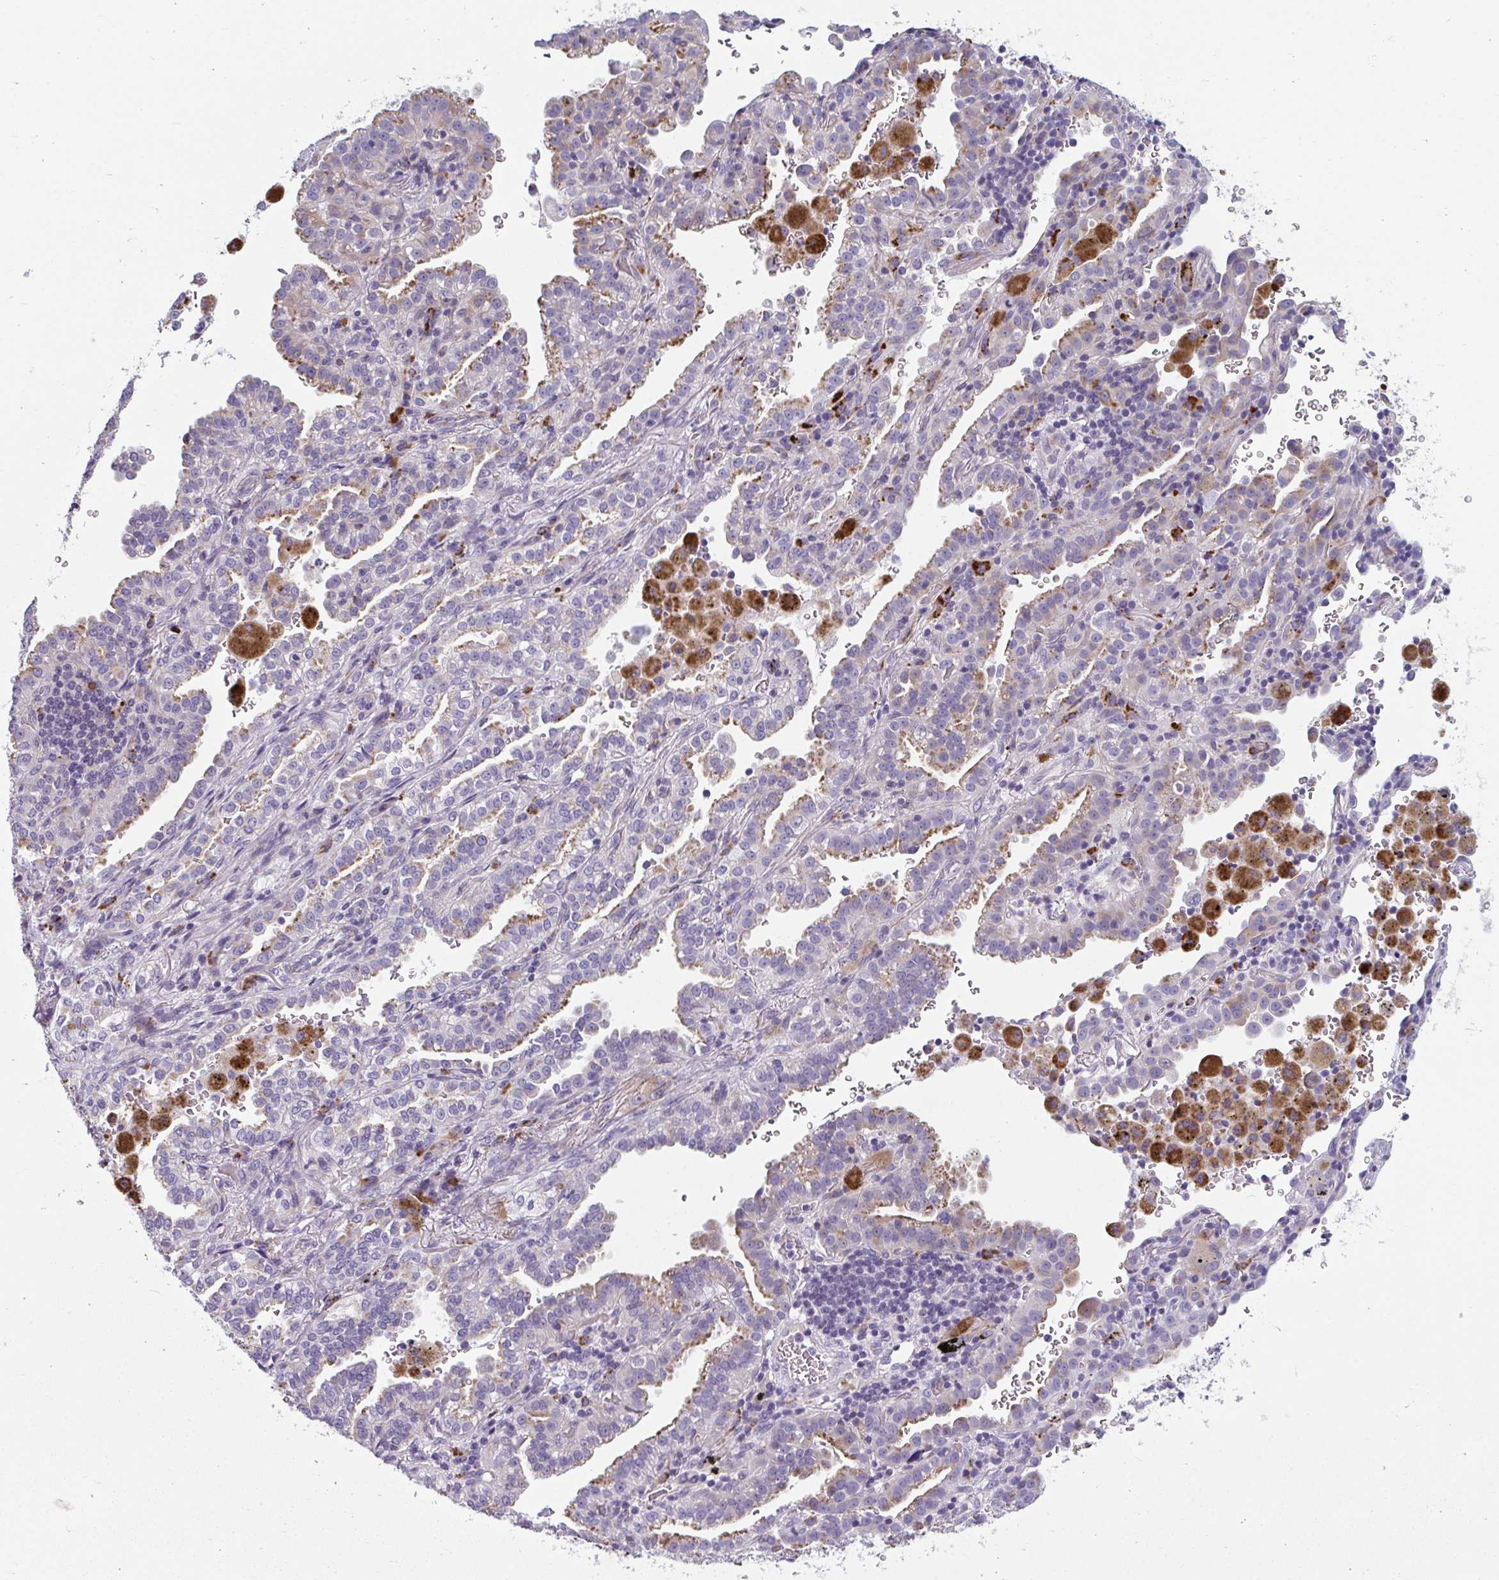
{"staining": {"intensity": "moderate", "quantity": "25%-75%", "location": "cytoplasmic/membranous"}, "tissue": "lung cancer", "cell_type": "Tumor cells", "image_type": "cancer", "snomed": [{"axis": "morphology", "description": "Adenocarcinoma, NOS"}, {"axis": "topography", "description": "Lymph node"}, {"axis": "topography", "description": "Lung"}], "caption": "Immunohistochemistry photomicrograph of human lung adenocarcinoma stained for a protein (brown), which demonstrates medium levels of moderate cytoplasmic/membranous positivity in approximately 25%-75% of tumor cells.", "gene": "EIF1AD", "patient": {"sex": "male", "age": 66}}